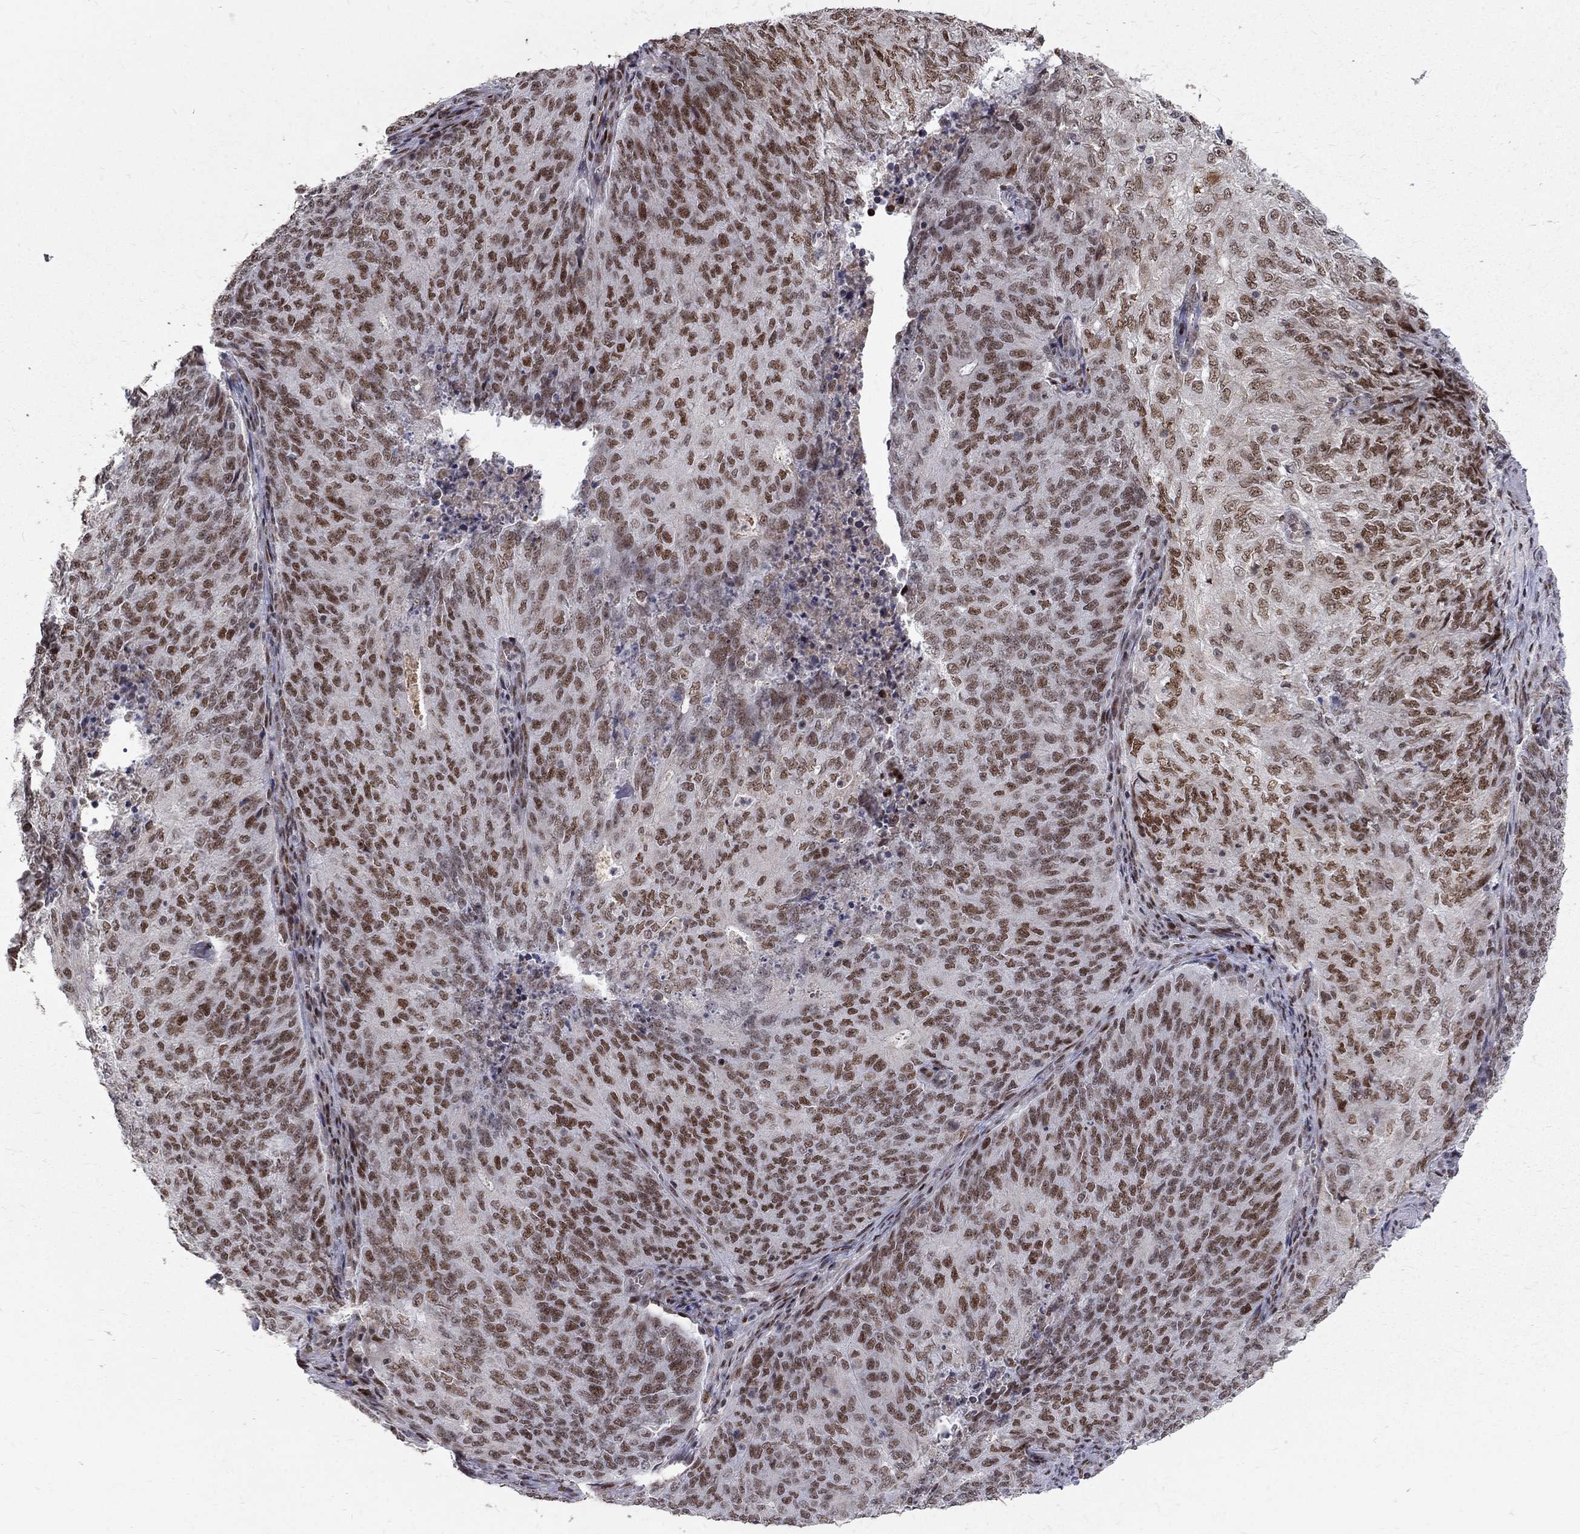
{"staining": {"intensity": "strong", "quantity": ">75%", "location": "nuclear"}, "tissue": "endometrial cancer", "cell_type": "Tumor cells", "image_type": "cancer", "snomed": [{"axis": "morphology", "description": "Adenocarcinoma, NOS"}, {"axis": "topography", "description": "Endometrium"}], "caption": "A high-resolution image shows immunohistochemistry (IHC) staining of adenocarcinoma (endometrial), which reveals strong nuclear positivity in about >75% of tumor cells.", "gene": "TCEAL1", "patient": {"sex": "female", "age": 82}}